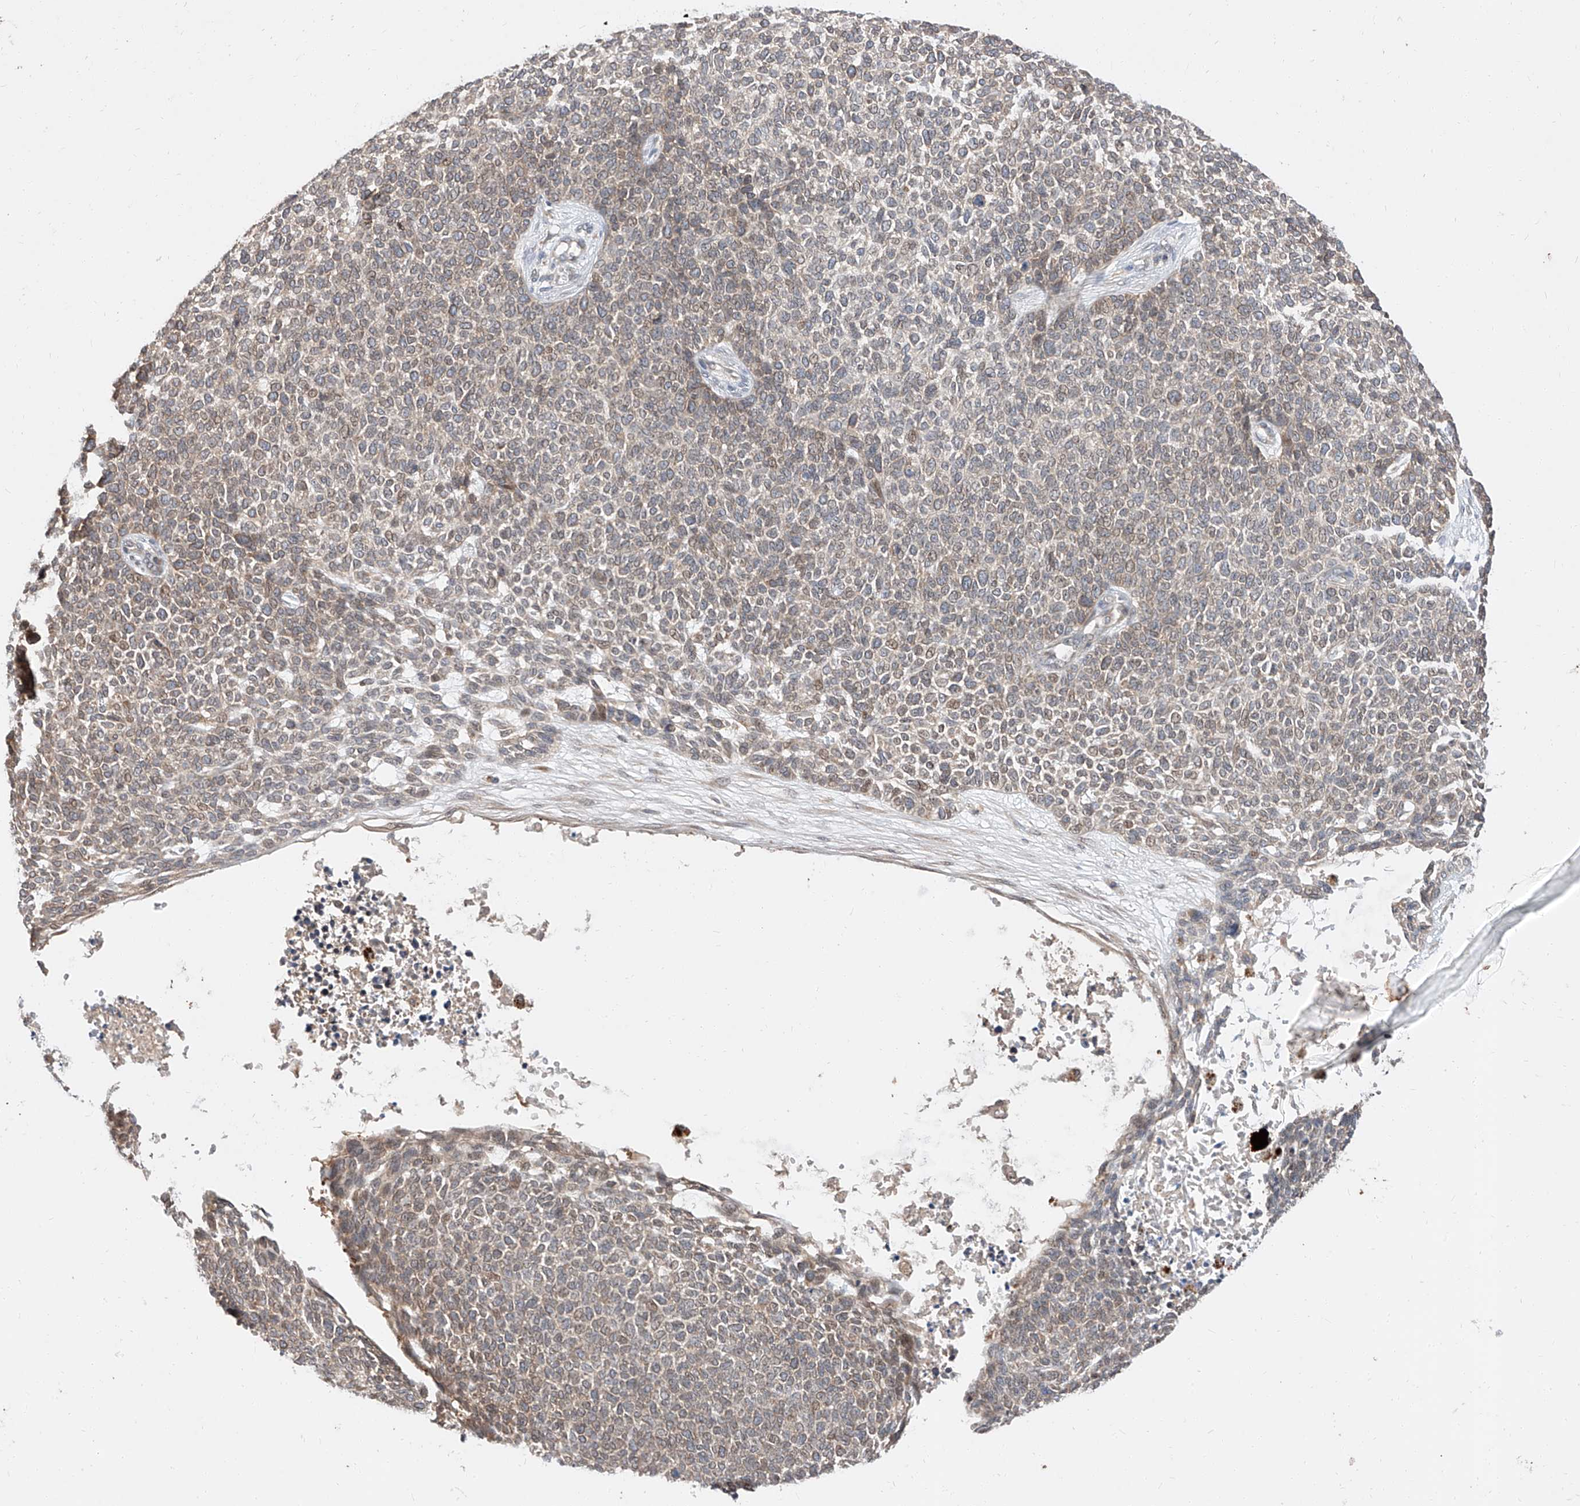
{"staining": {"intensity": "weak", "quantity": "25%-75%", "location": "cytoplasmic/membranous"}, "tissue": "skin cancer", "cell_type": "Tumor cells", "image_type": "cancer", "snomed": [{"axis": "morphology", "description": "Basal cell carcinoma"}, {"axis": "topography", "description": "Skin"}], "caption": "A brown stain highlights weak cytoplasmic/membranous expression of a protein in human skin basal cell carcinoma tumor cells.", "gene": "DIRAS3", "patient": {"sex": "female", "age": 84}}